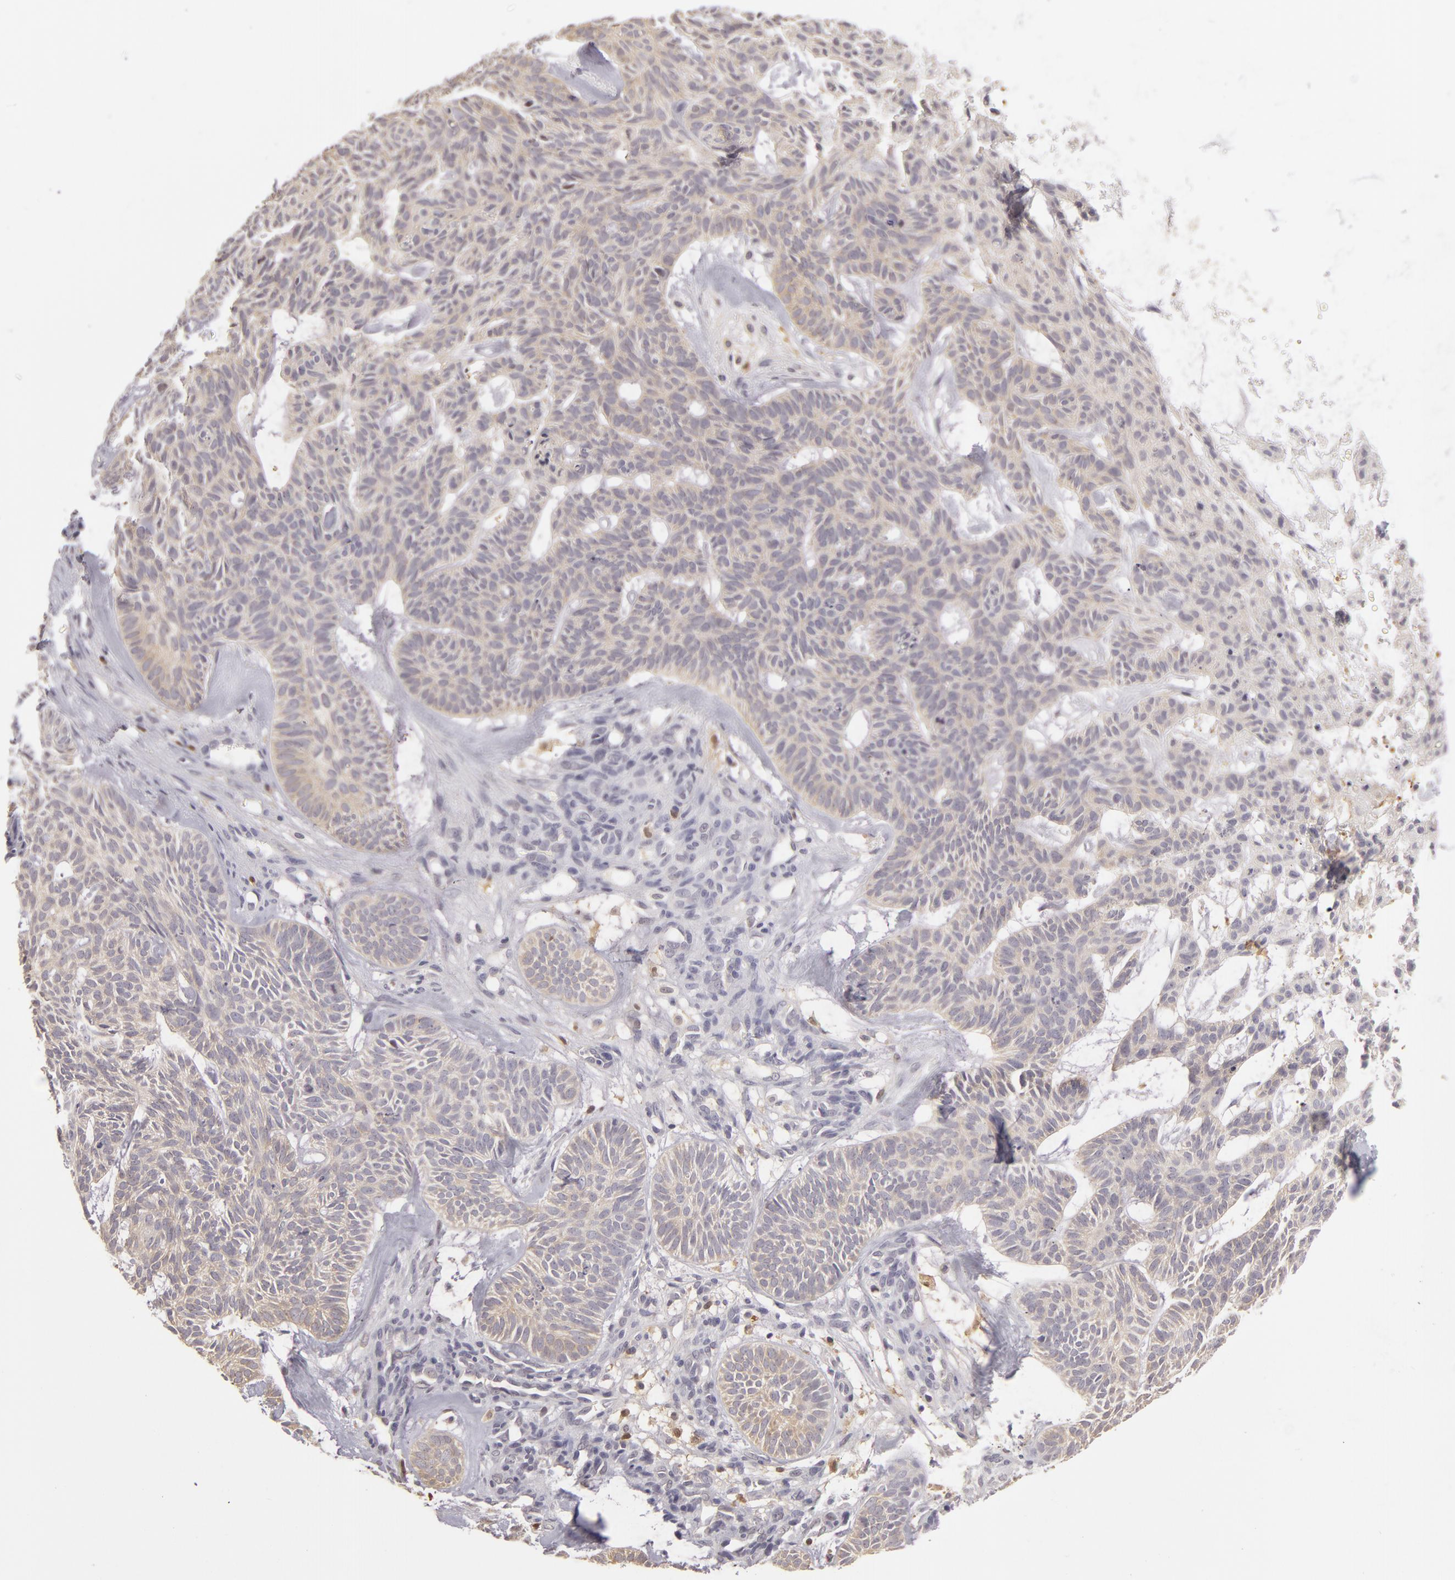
{"staining": {"intensity": "negative", "quantity": "none", "location": "none"}, "tissue": "skin cancer", "cell_type": "Tumor cells", "image_type": "cancer", "snomed": [{"axis": "morphology", "description": "Basal cell carcinoma"}, {"axis": "topography", "description": "Skin"}], "caption": "The IHC image has no significant staining in tumor cells of skin cancer tissue.", "gene": "GNPDA1", "patient": {"sex": "male", "age": 75}}